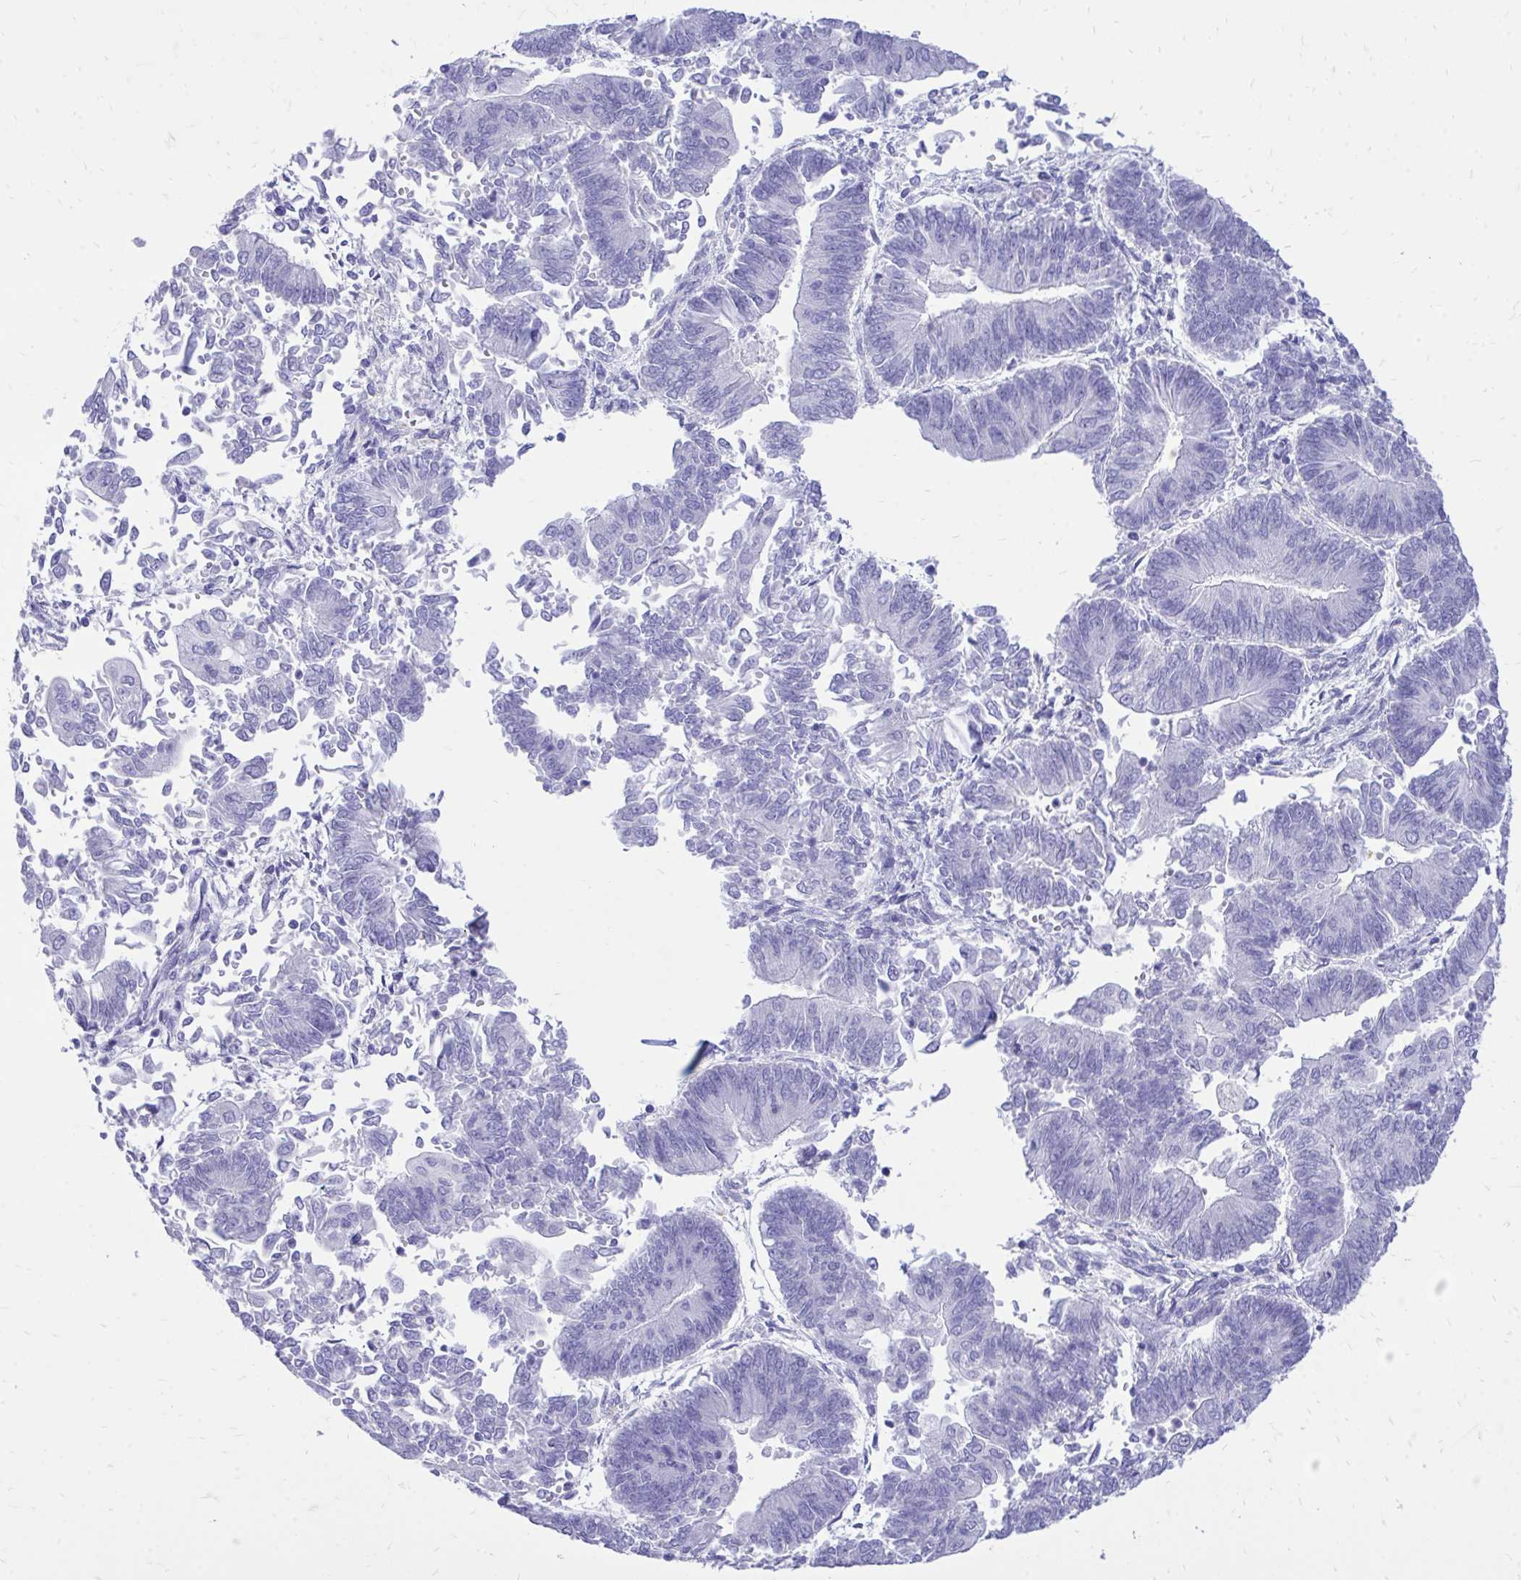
{"staining": {"intensity": "negative", "quantity": "none", "location": "none"}, "tissue": "endometrial cancer", "cell_type": "Tumor cells", "image_type": "cancer", "snomed": [{"axis": "morphology", "description": "Adenocarcinoma, NOS"}, {"axis": "topography", "description": "Endometrium"}], "caption": "Photomicrograph shows no protein expression in tumor cells of endometrial adenocarcinoma tissue.", "gene": "MON1A", "patient": {"sex": "female", "age": 65}}